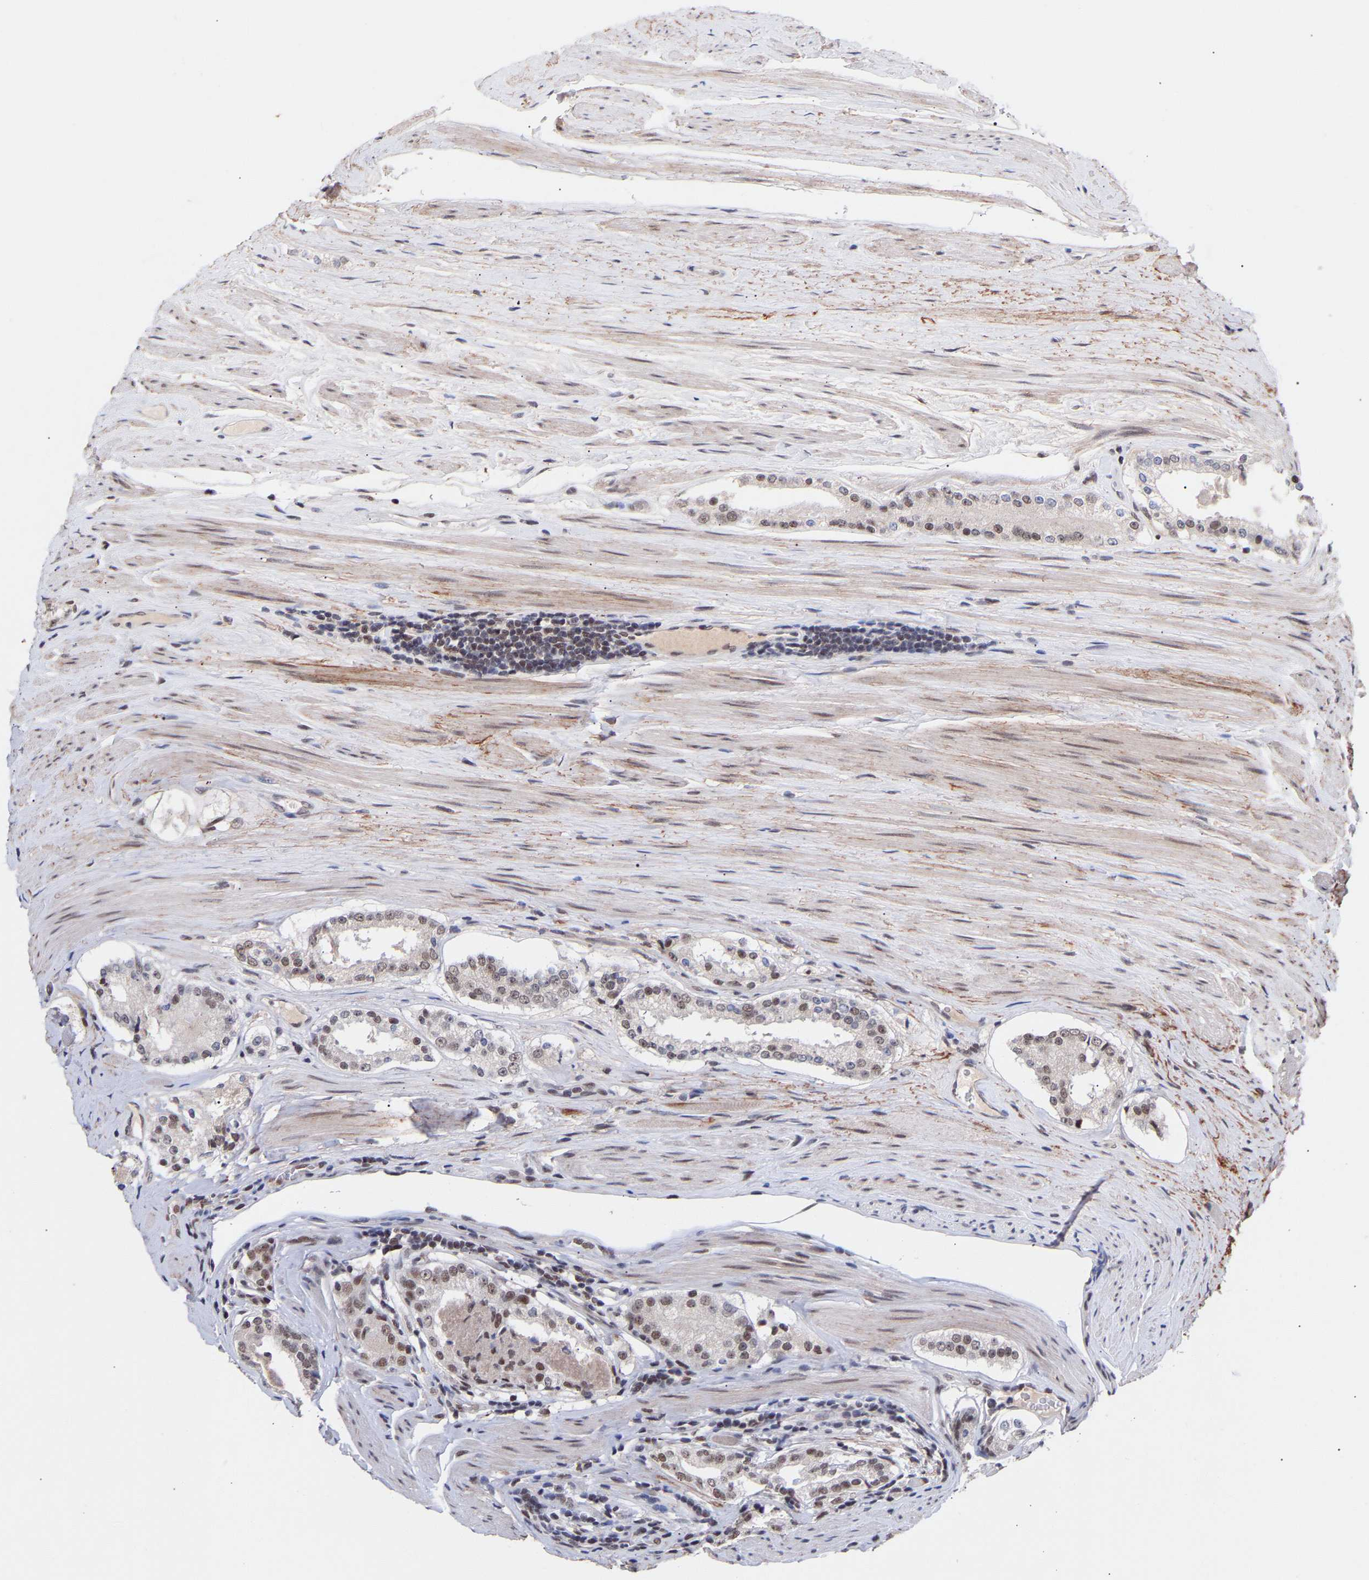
{"staining": {"intensity": "weak", "quantity": "25%-75%", "location": "nuclear"}, "tissue": "prostate cancer", "cell_type": "Tumor cells", "image_type": "cancer", "snomed": [{"axis": "morphology", "description": "Adenocarcinoma, Low grade"}, {"axis": "topography", "description": "Prostate"}], "caption": "A high-resolution micrograph shows immunohistochemistry (IHC) staining of prostate cancer (adenocarcinoma (low-grade)), which reveals weak nuclear expression in approximately 25%-75% of tumor cells.", "gene": "RBM15", "patient": {"sex": "male", "age": 70}}